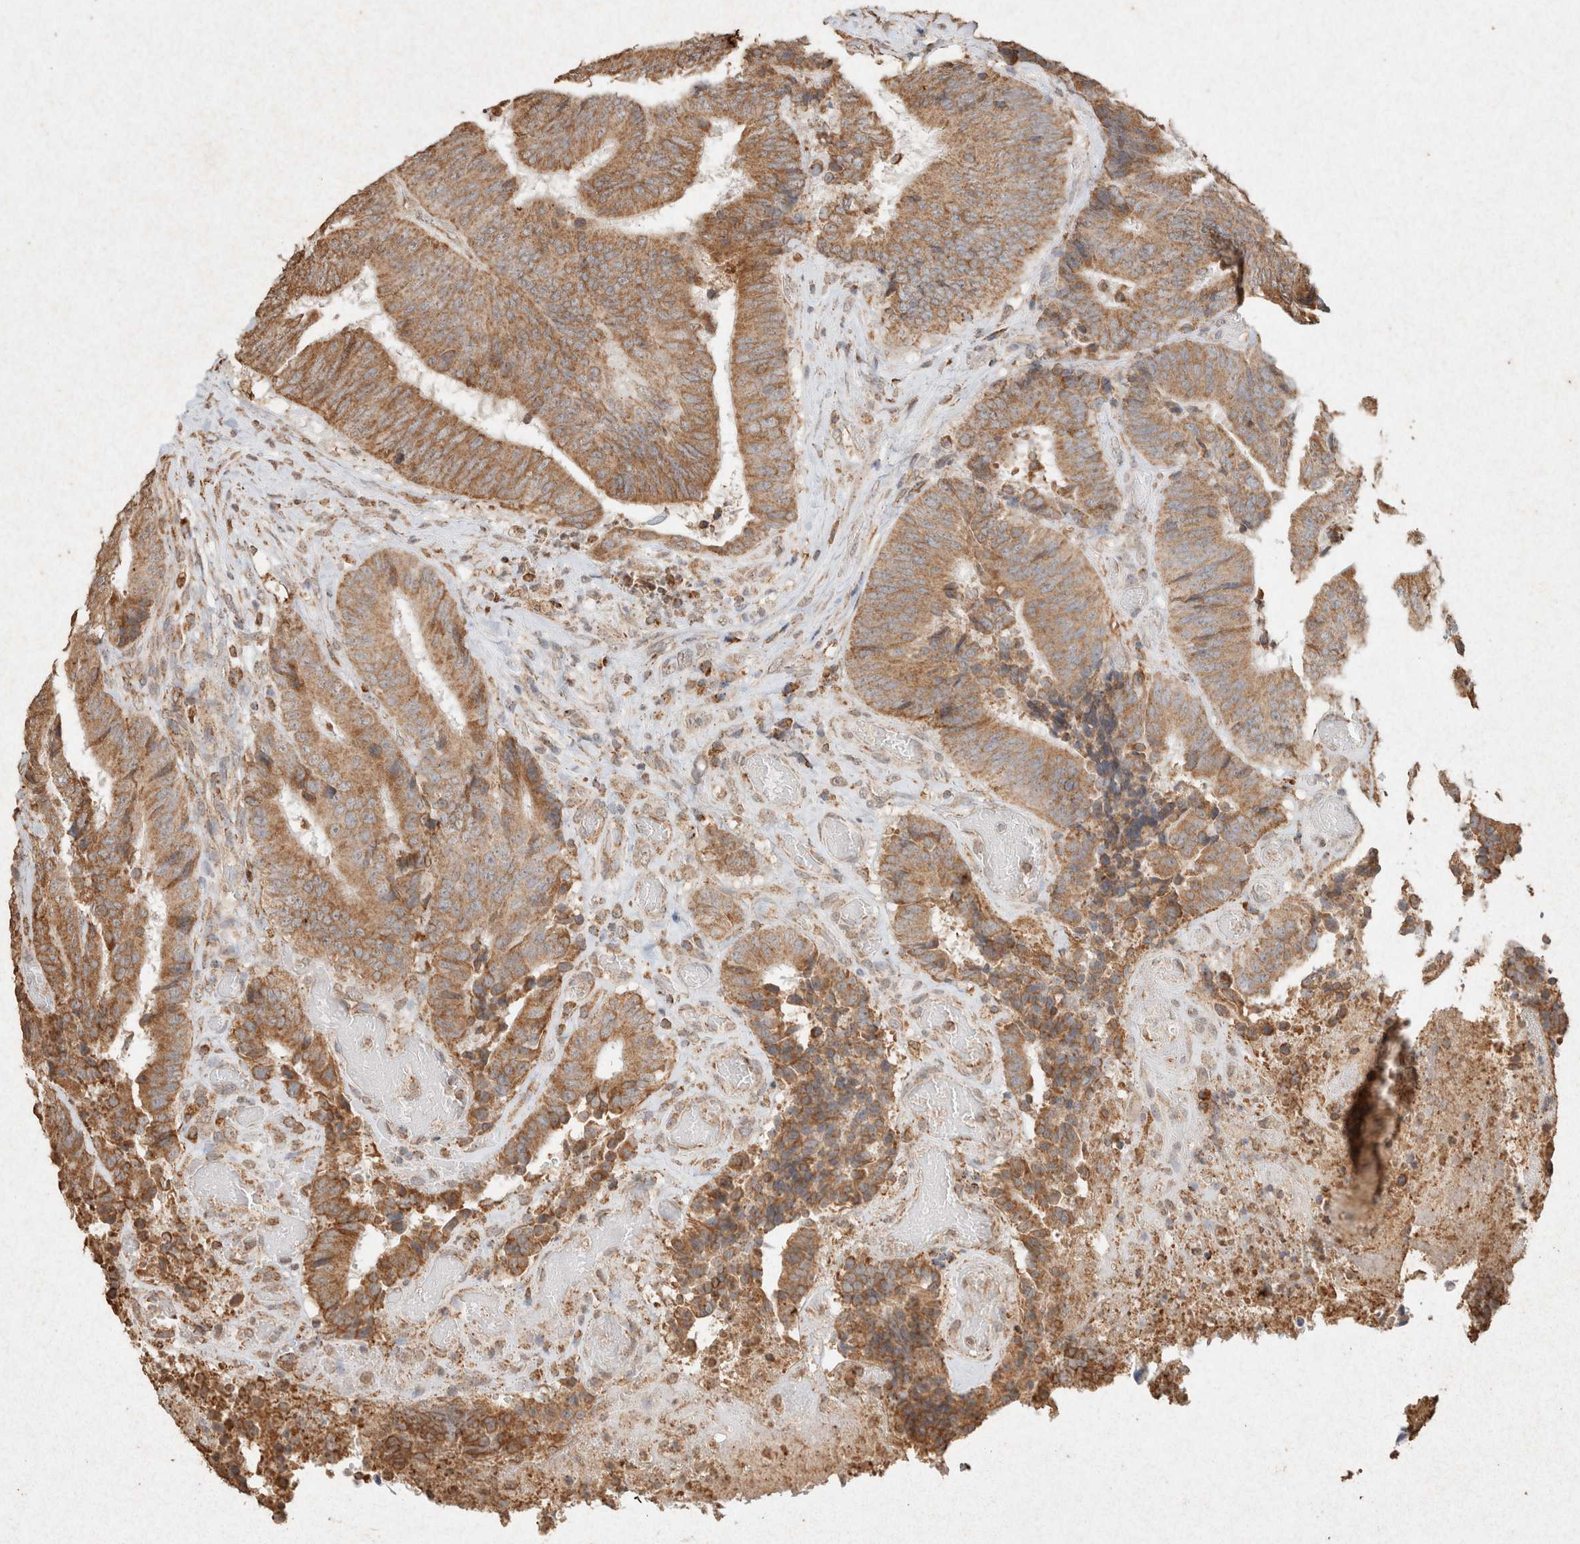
{"staining": {"intensity": "moderate", "quantity": ">75%", "location": "cytoplasmic/membranous"}, "tissue": "colorectal cancer", "cell_type": "Tumor cells", "image_type": "cancer", "snomed": [{"axis": "morphology", "description": "Adenocarcinoma, NOS"}, {"axis": "topography", "description": "Rectum"}], "caption": "Immunohistochemical staining of human colorectal cancer (adenocarcinoma) displays medium levels of moderate cytoplasmic/membranous staining in about >75% of tumor cells. (Brightfield microscopy of DAB IHC at high magnification).", "gene": "SDC2", "patient": {"sex": "male", "age": 72}}